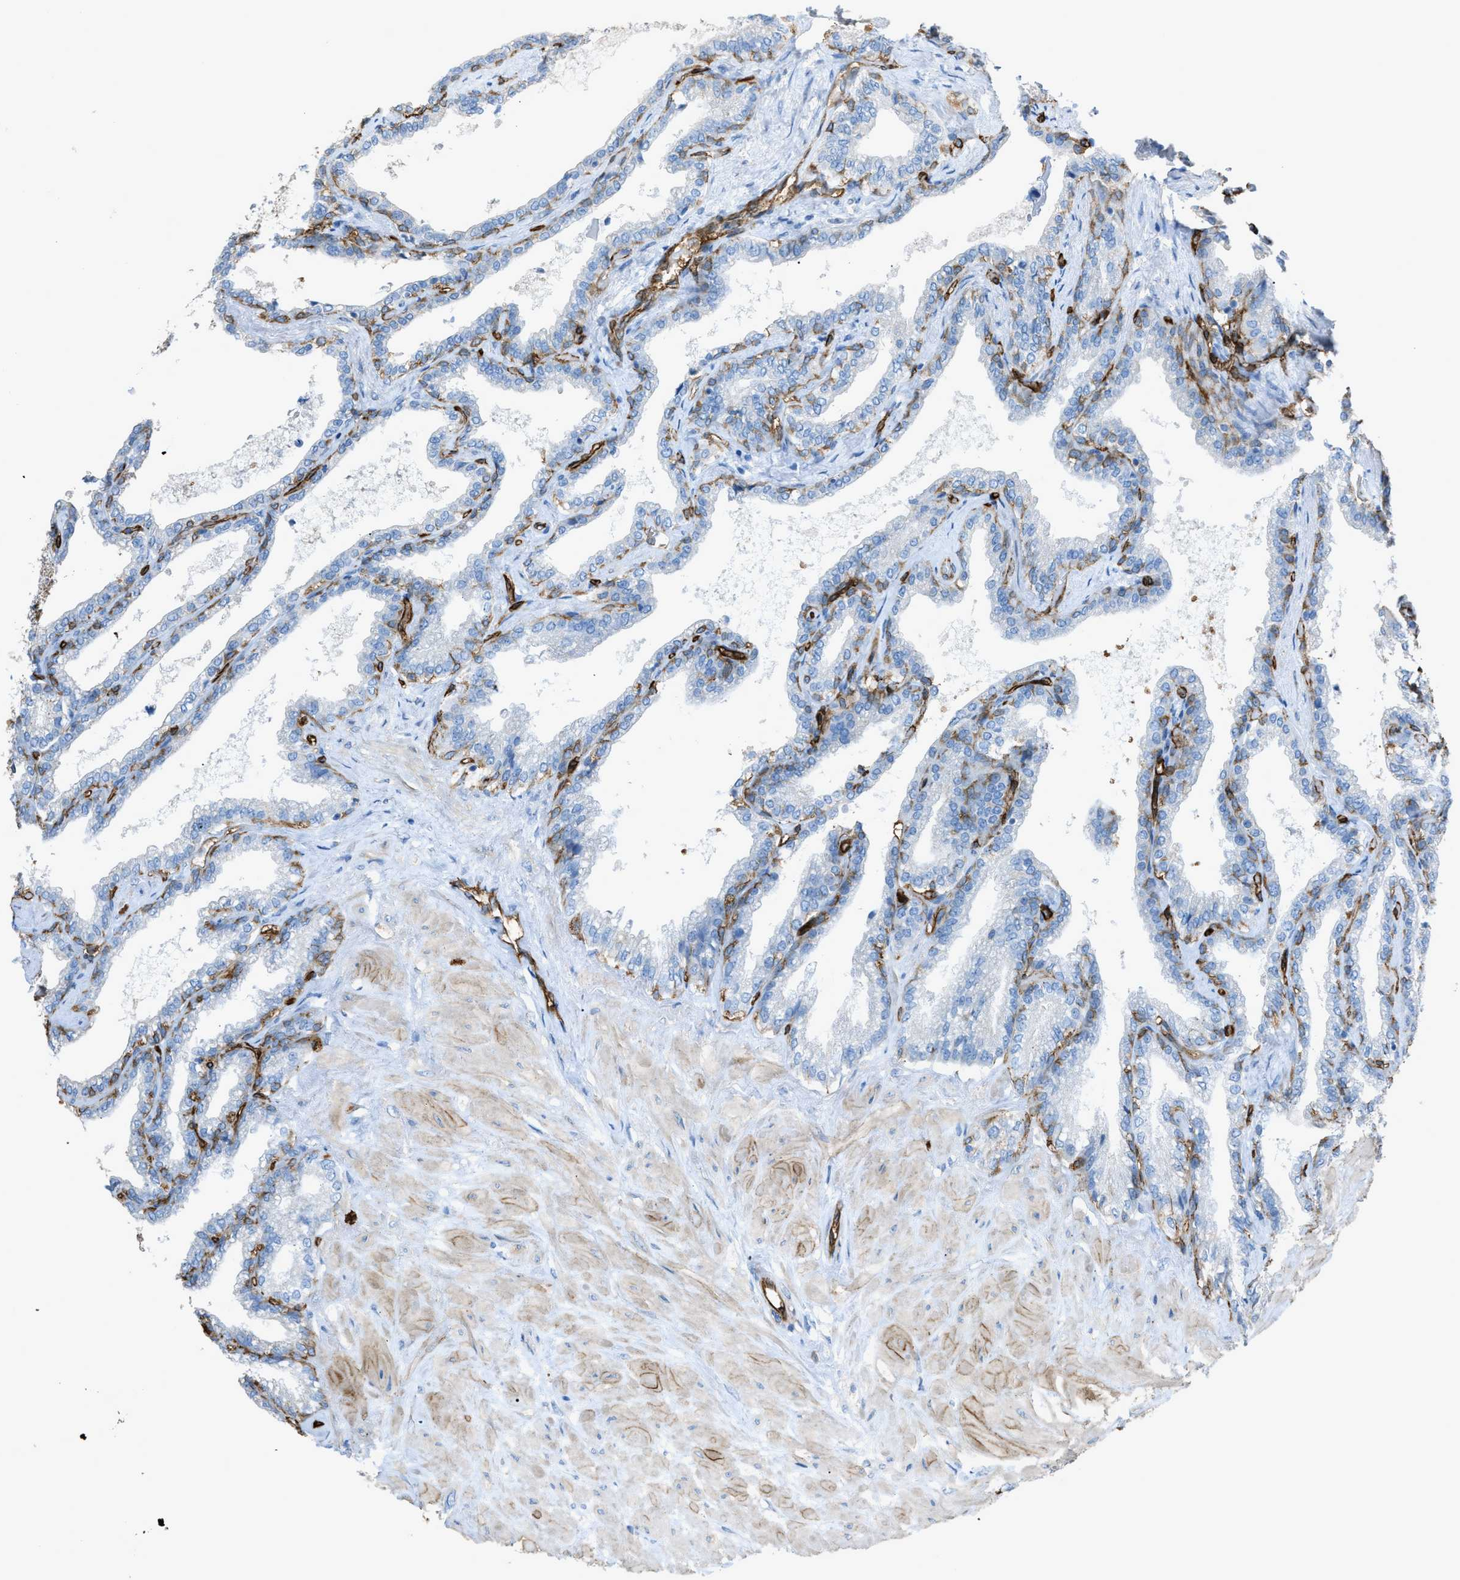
{"staining": {"intensity": "moderate", "quantity": "<25%", "location": "cytoplasmic/membranous"}, "tissue": "seminal vesicle", "cell_type": "Glandular cells", "image_type": "normal", "snomed": [{"axis": "morphology", "description": "Normal tissue, NOS"}, {"axis": "topography", "description": "Seminal veicle"}], "caption": "DAB (3,3'-diaminobenzidine) immunohistochemical staining of benign seminal vesicle shows moderate cytoplasmic/membranous protein staining in approximately <25% of glandular cells. Nuclei are stained in blue.", "gene": "SLC22A15", "patient": {"sex": "male", "age": 46}}